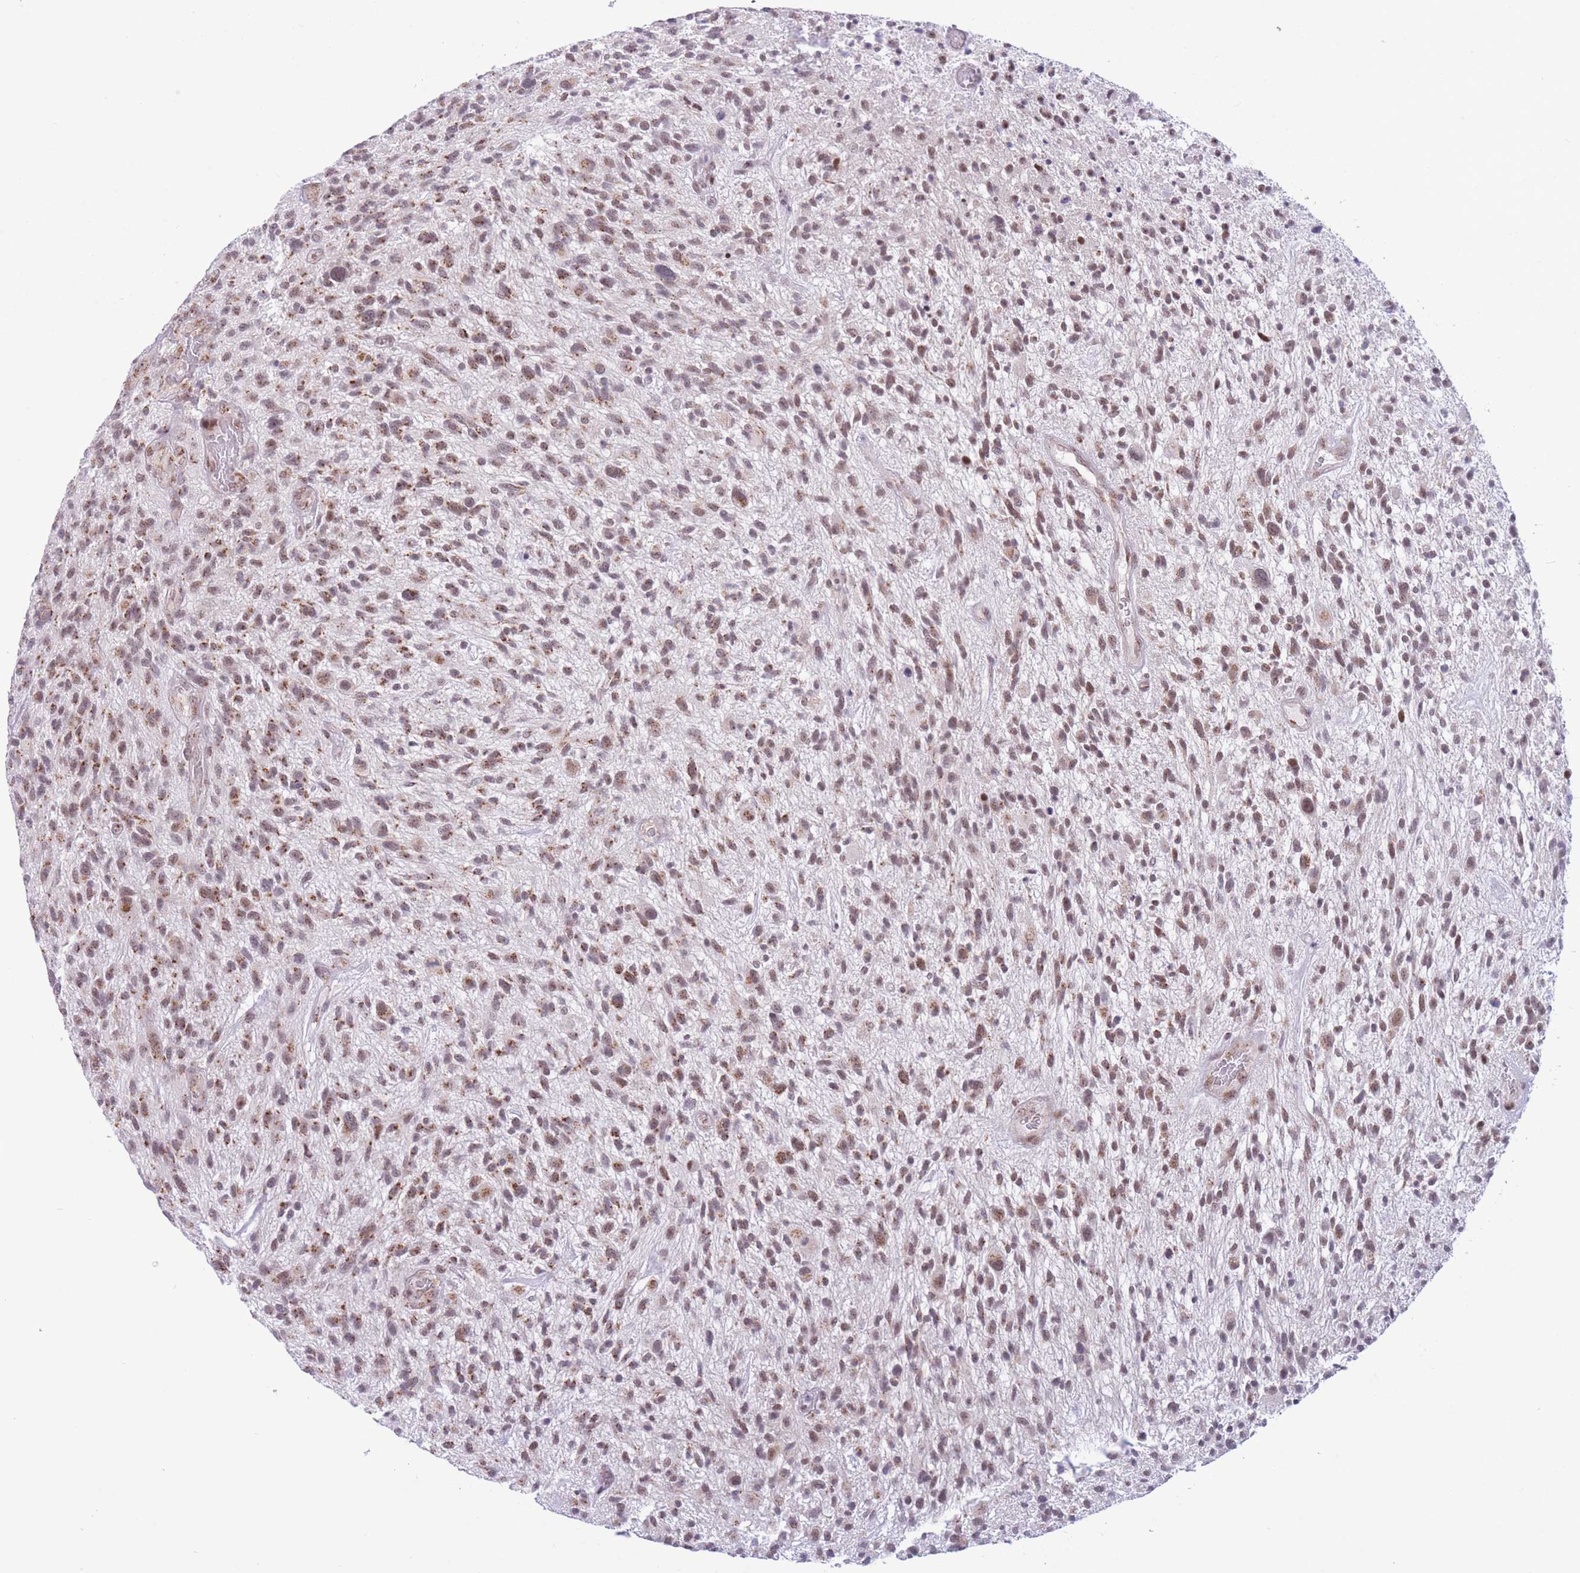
{"staining": {"intensity": "moderate", "quantity": ">75%", "location": "cytoplasmic/membranous,nuclear"}, "tissue": "glioma", "cell_type": "Tumor cells", "image_type": "cancer", "snomed": [{"axis": "morphology", "description": "Glioma, malignant, High grade"}, {"axis": "topography", "description": "Brain"}], "caption": "A brown stain highlights moderate cytoplasmic/membranous and nuclear expression of a protein in glioma tumor cells.", "gene": "INO80C", "patient": {"sex": "male", "age": 47}}